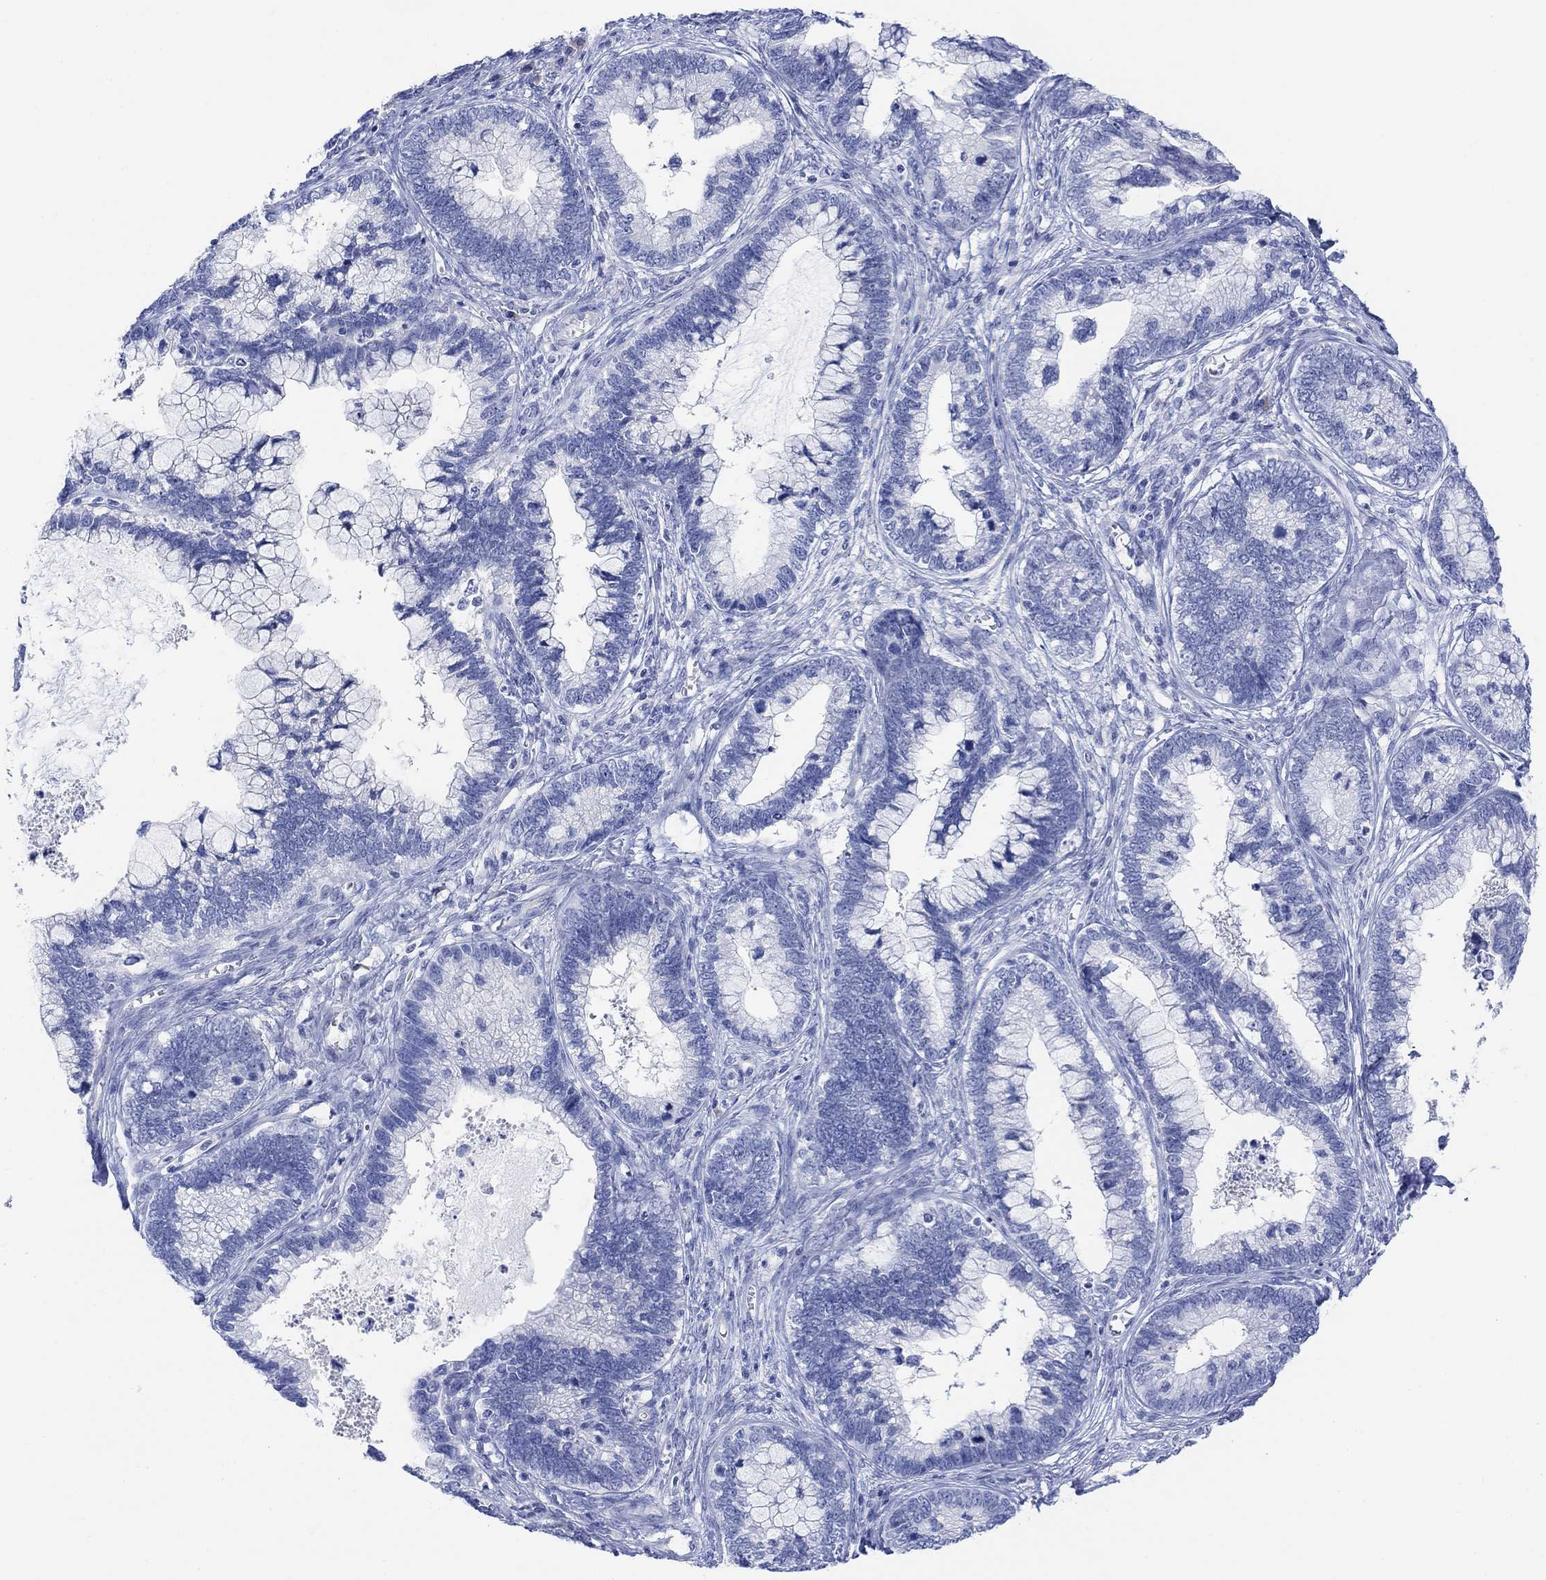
{"staining": {"intensity": "negative", "quantity": "none", "location": "none"}, "tissue": "cervical cancer", "cell_type": "Tumor cells", "image_type": "cancer", "snomed": [{"axis": "morphology", "description": "Adenocarcinoma, NOS"}, {"axis": "topography", "description": "Cervix"}], "caption": "Tumor cells show no significant protein expression in adenocarcinoma (cervical).", "gene": "GNG13", "patient": {"sex": "female", "age": 44}}